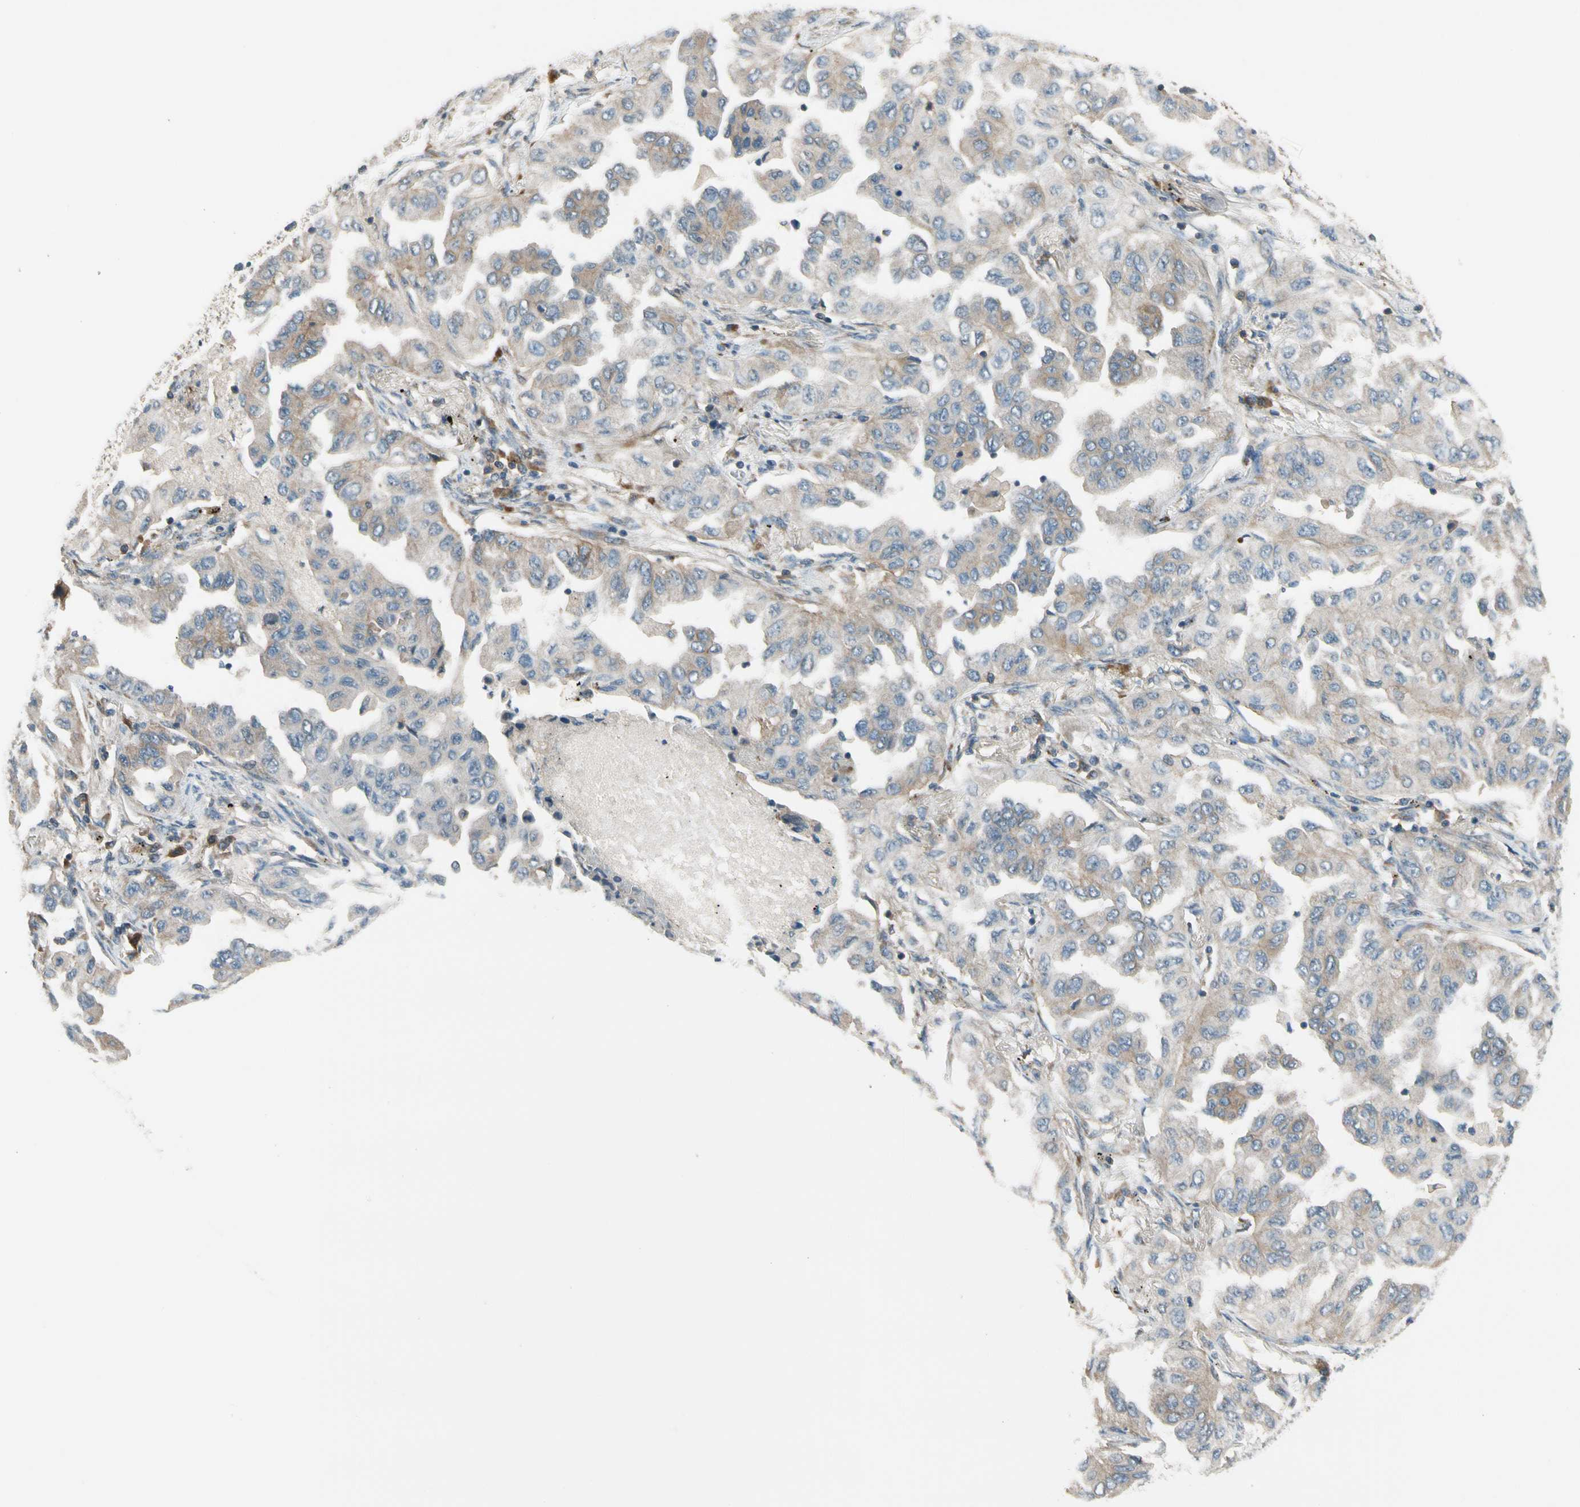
{"staining": {"intensity": "weak", "quantity": "25%-75%", "location": "cytoplasmic/membranous"}, "tissue": "lung cancer", "cell_type": "Tumor cells", "image_type": "cancer", "snomed": [{"axis": "morphology", "description": "Adenocarcinoma, NOS"}, {"axis": "topography", "description": "Lung"}], "caption": "IHC micrograph of adenocarcinoma (lung) stained for a protein (brown), which demonstrates low levels of weak cytoplasmic/membranous staining in about 25%-75% of tumor cells.", "gene": "MST1R", "patient": {"sex": "female", "age": 65}}